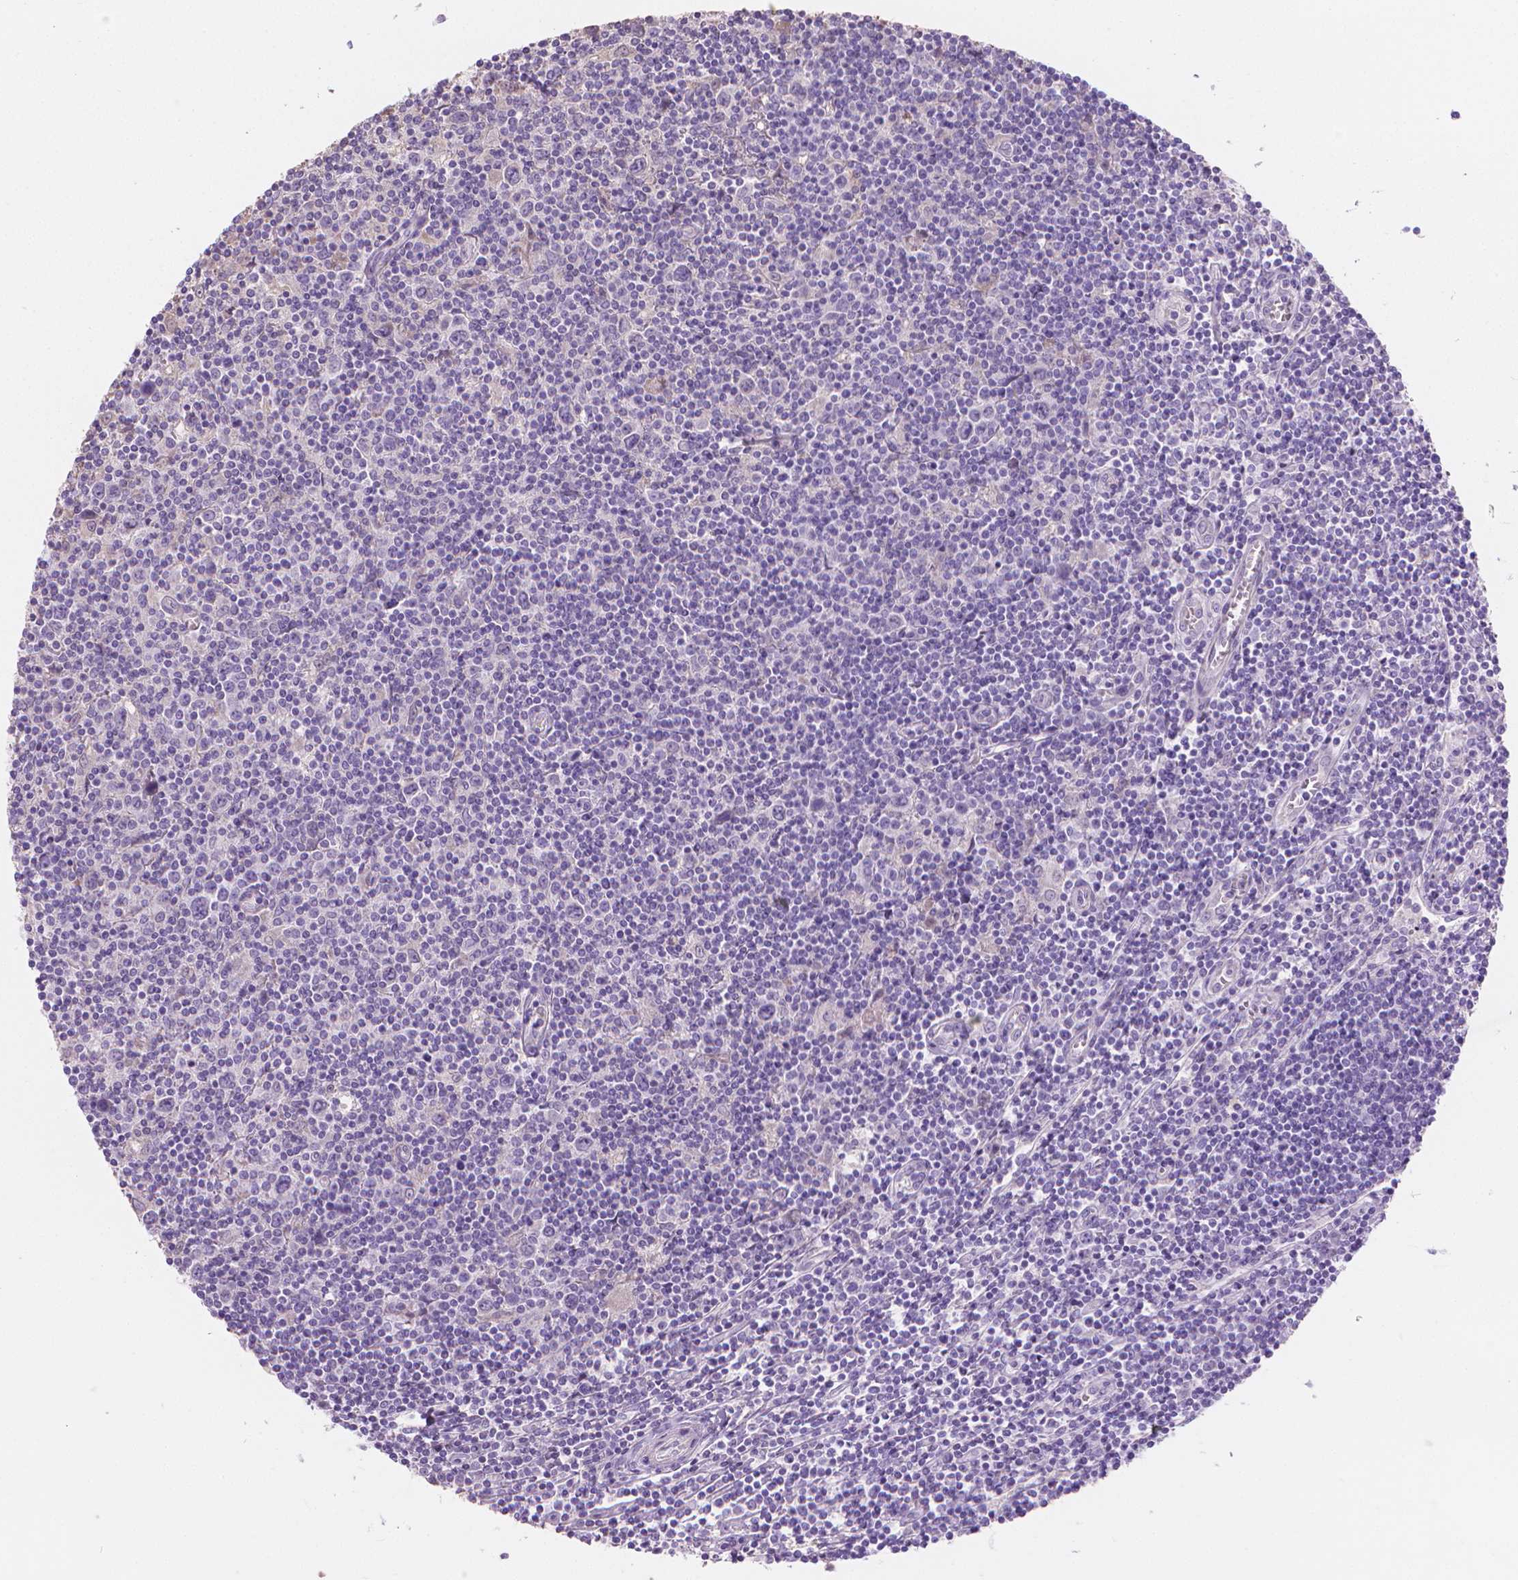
{"staining": {"intensity": "negative", "quantity": "none", "location": "none"}, "tissue": "lymphoma", "cell_type": "Tumor cells", "image_type": "cancer", "snomed": [{"axis": "morphology", "description": "Hodgkin's disease, NOS"}, {"axis": "topography", "description": "Lymph node"}], "caption": "This is a photomicrograph of immunohistochemistry (IHC) staining of lymphoma, which shows no staining in tumor cells.", "gene": "CABCOCO1", "patient": {"sex": "male", "age": 40}}